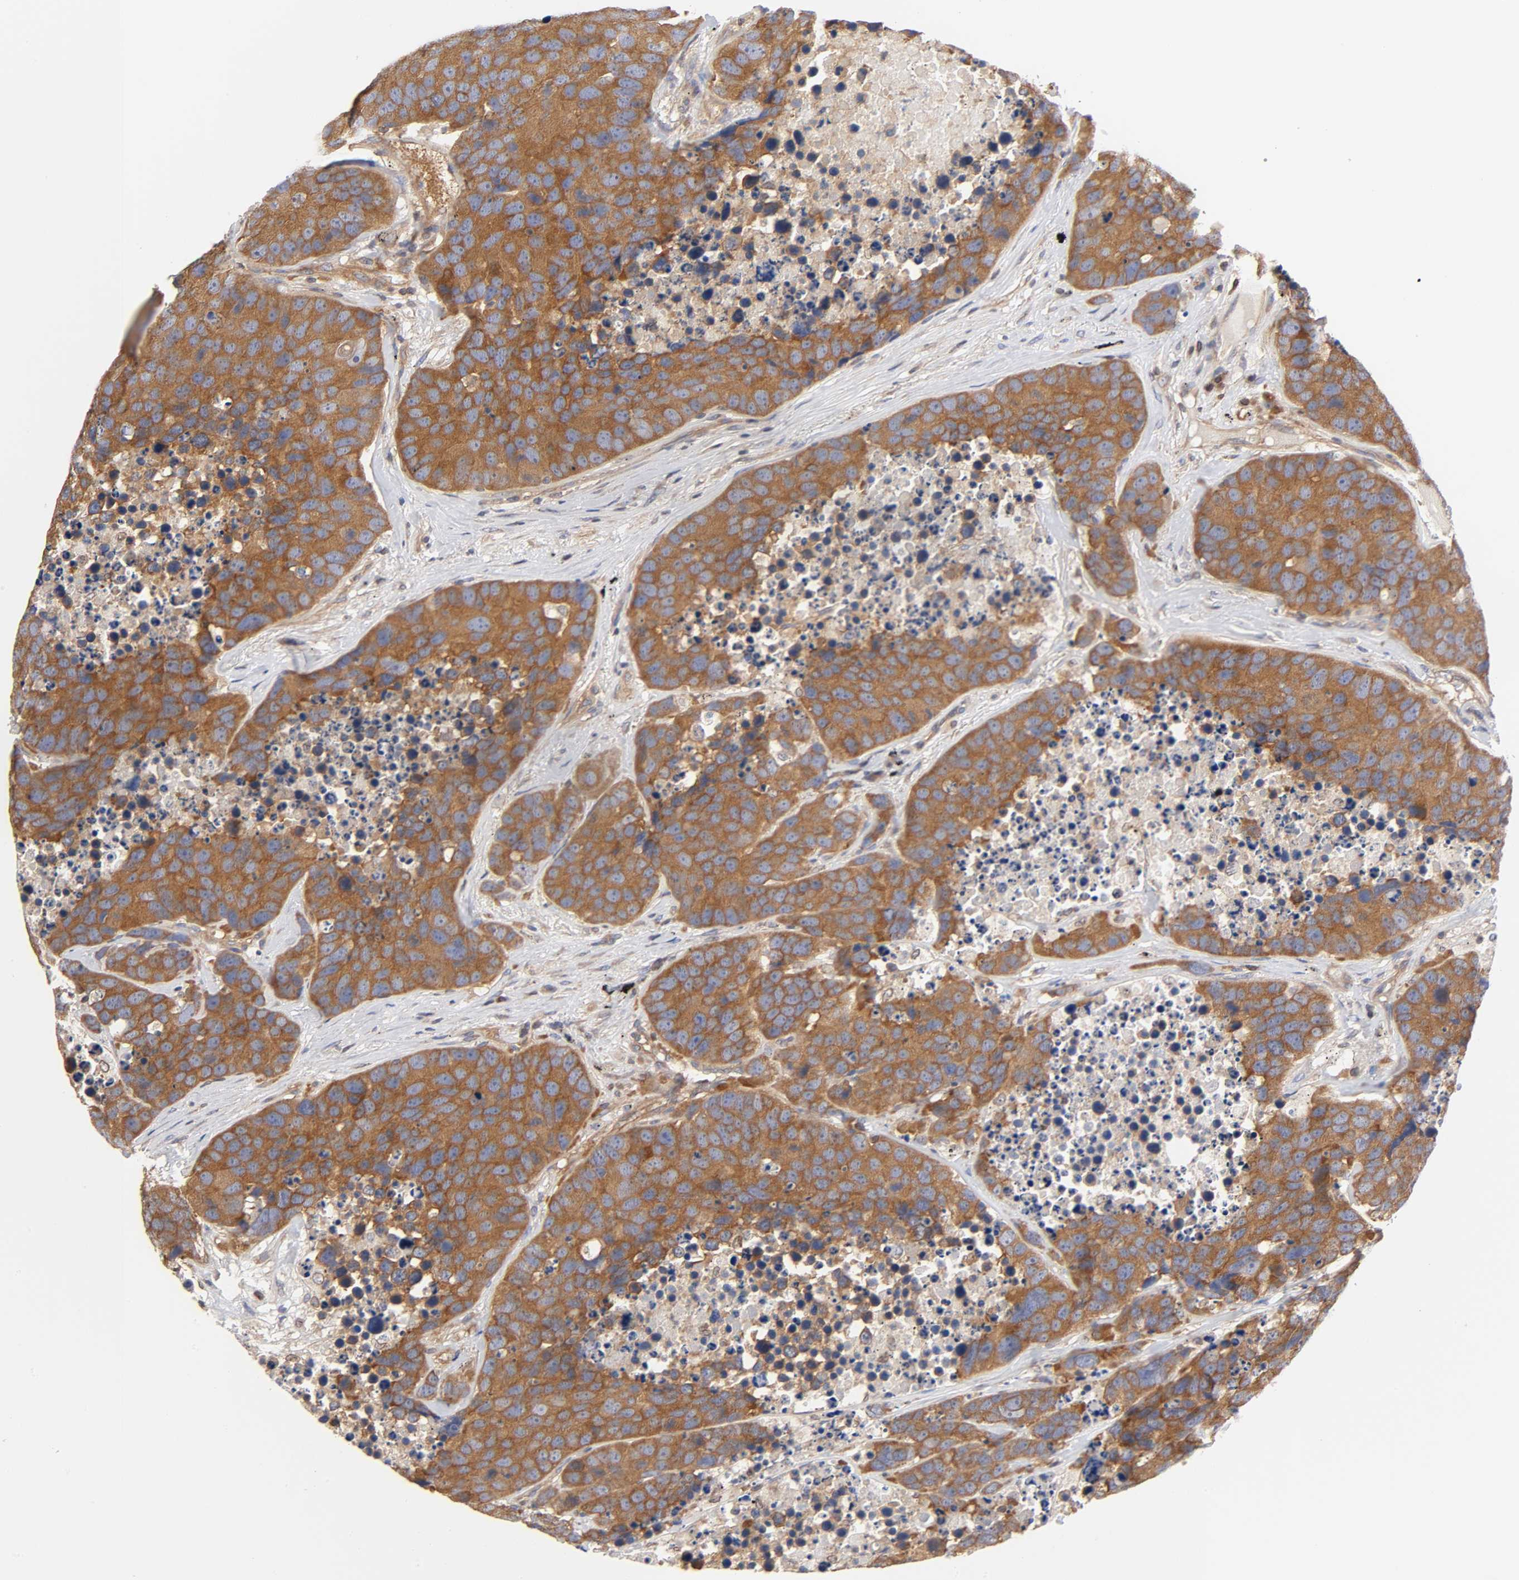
{"staining": {"intensity": "moderate", "quantity": ">75%", "location": "cytoplasmic/membranous"}, "tissue": "carcinoid", "cell_type": "Tumor cells", "image_type": "cancer", "snomed": [{"axis": "morphology", "description": "Carcinoid, malignant, NOS"}, {"axis": "topography", "description": "Lung"}], "caption": "Human carcinoid stained for a protein (brown) shows moderate cytoplasmic/membranous positive expression in about >75% of tumor cells.", "gene": "STRN3", "patient": {"sex": "male", "age": 60}}